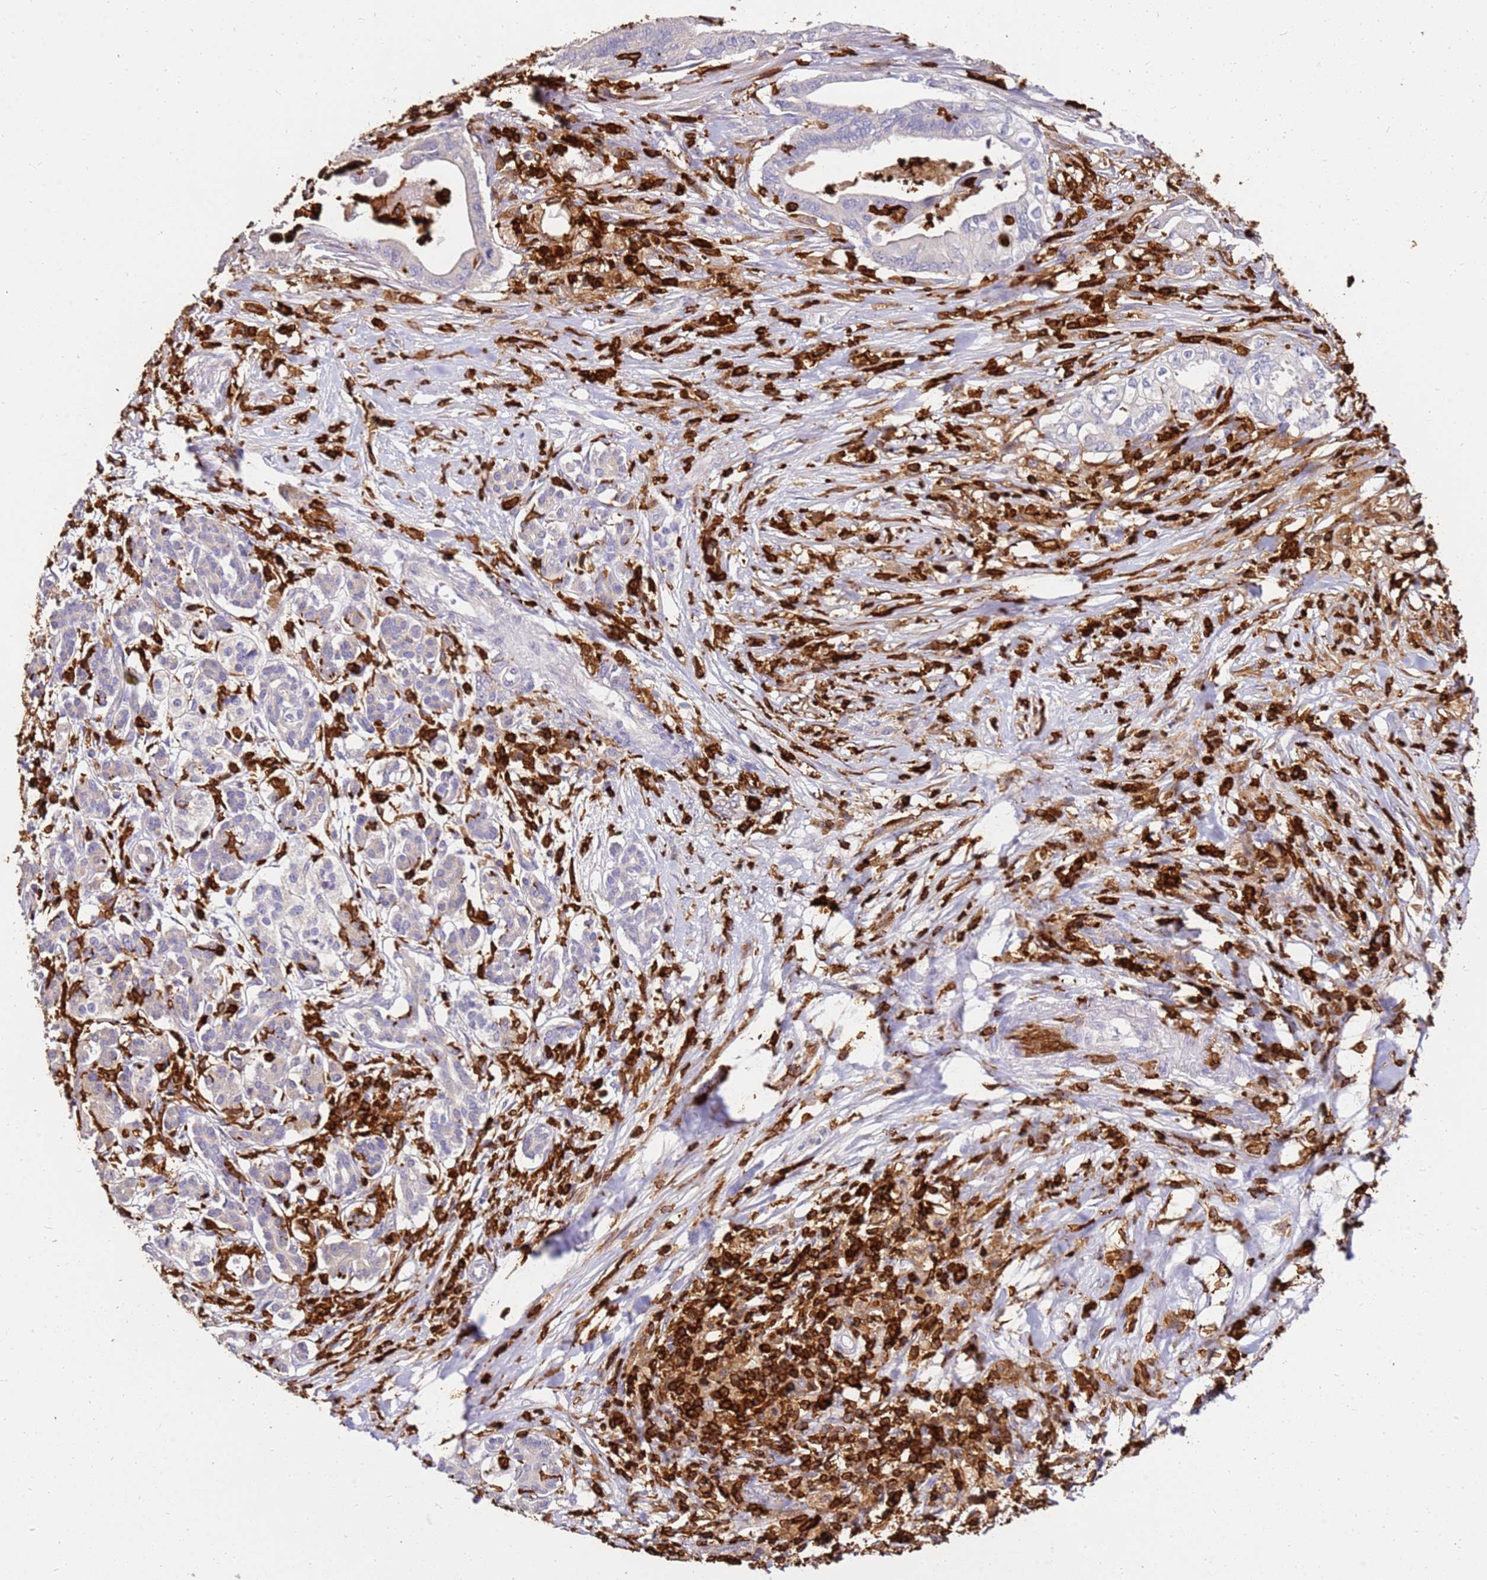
{"staining": {"intensity": "negative", "quantity": "none", "location": "none"}, "tissue": "pancreatic cancer", "cell_type": "Tumor cells", "image_type": "cancer", "snomed": [{"axis": "morphology", "description": "Adenocarcinoma, NOS"}, {"axis": "topography", "description": "Pancreas"}], "caption": "The IHC micrograph has no significant staining in tumor cells of pancreatic cancer (adenocarcinoma) tissue.", "gene": "CORO1A", "patient": {"sex": "male", "age": 58}}